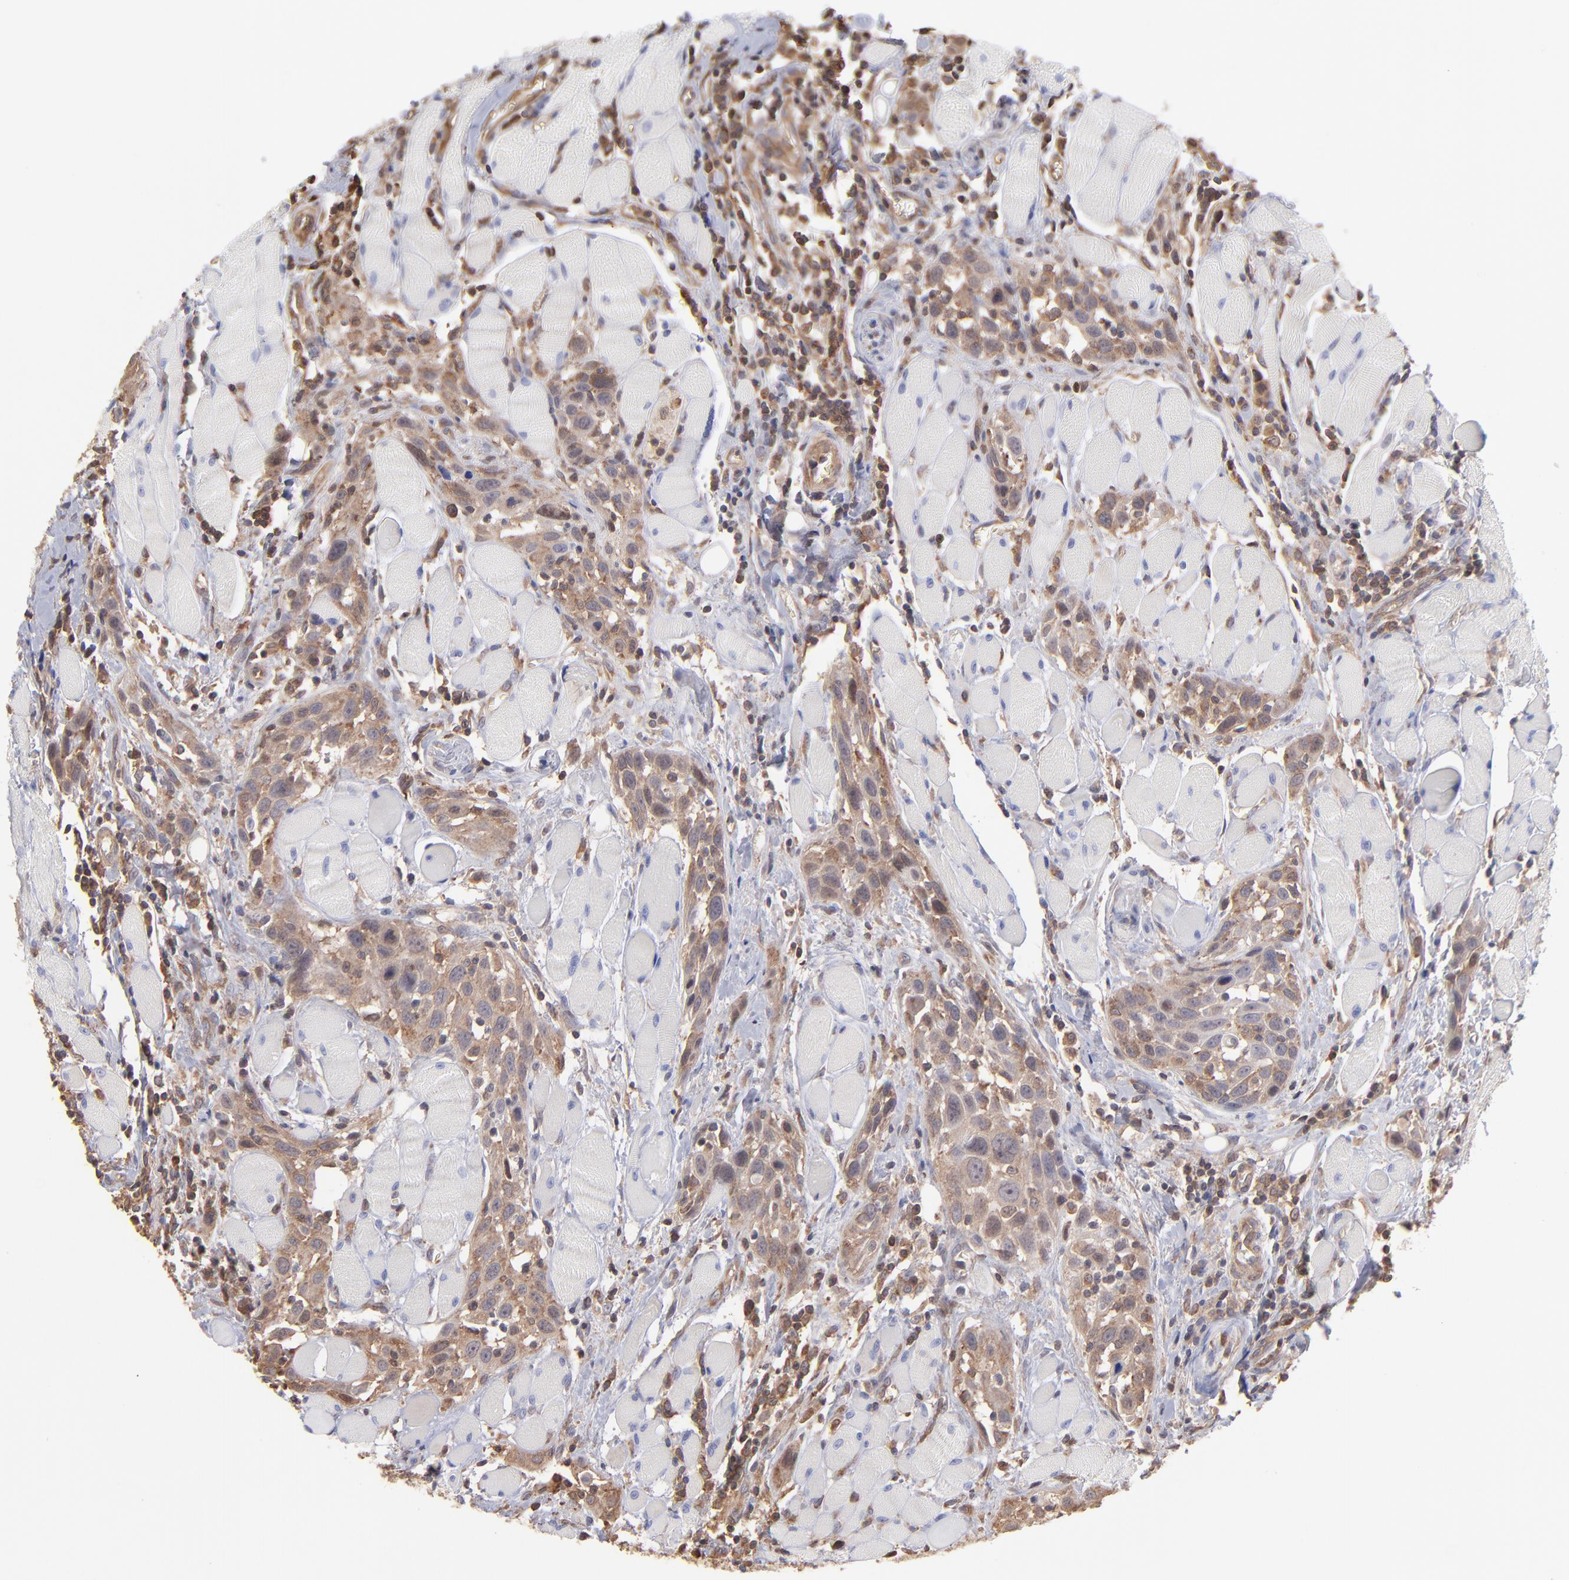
{"staining": {"intensity": "moderate", "quantity": ">75%", "location": "cytoplasmic/membranous"}, "tissue": "head and neck cancer", "cell_type": "Tumor cells", "image_type": "cancer", "snomed": [{"axis": "morphology", "description": "Squamous cell carcinoma, NOS"}, {"axis": "topography", "description": "Oral tissue"}, {"axis": "topography", "description": "Head-Neck"}], "caption": "DAB immunohistochemical staining of human head and neck cancer demonstrates moderate cytoplasmic/membranous protein expression in about >75% of tumor cells.", "gene": "MAPRE1", "patient": {"sex": "female", "age": 50}}